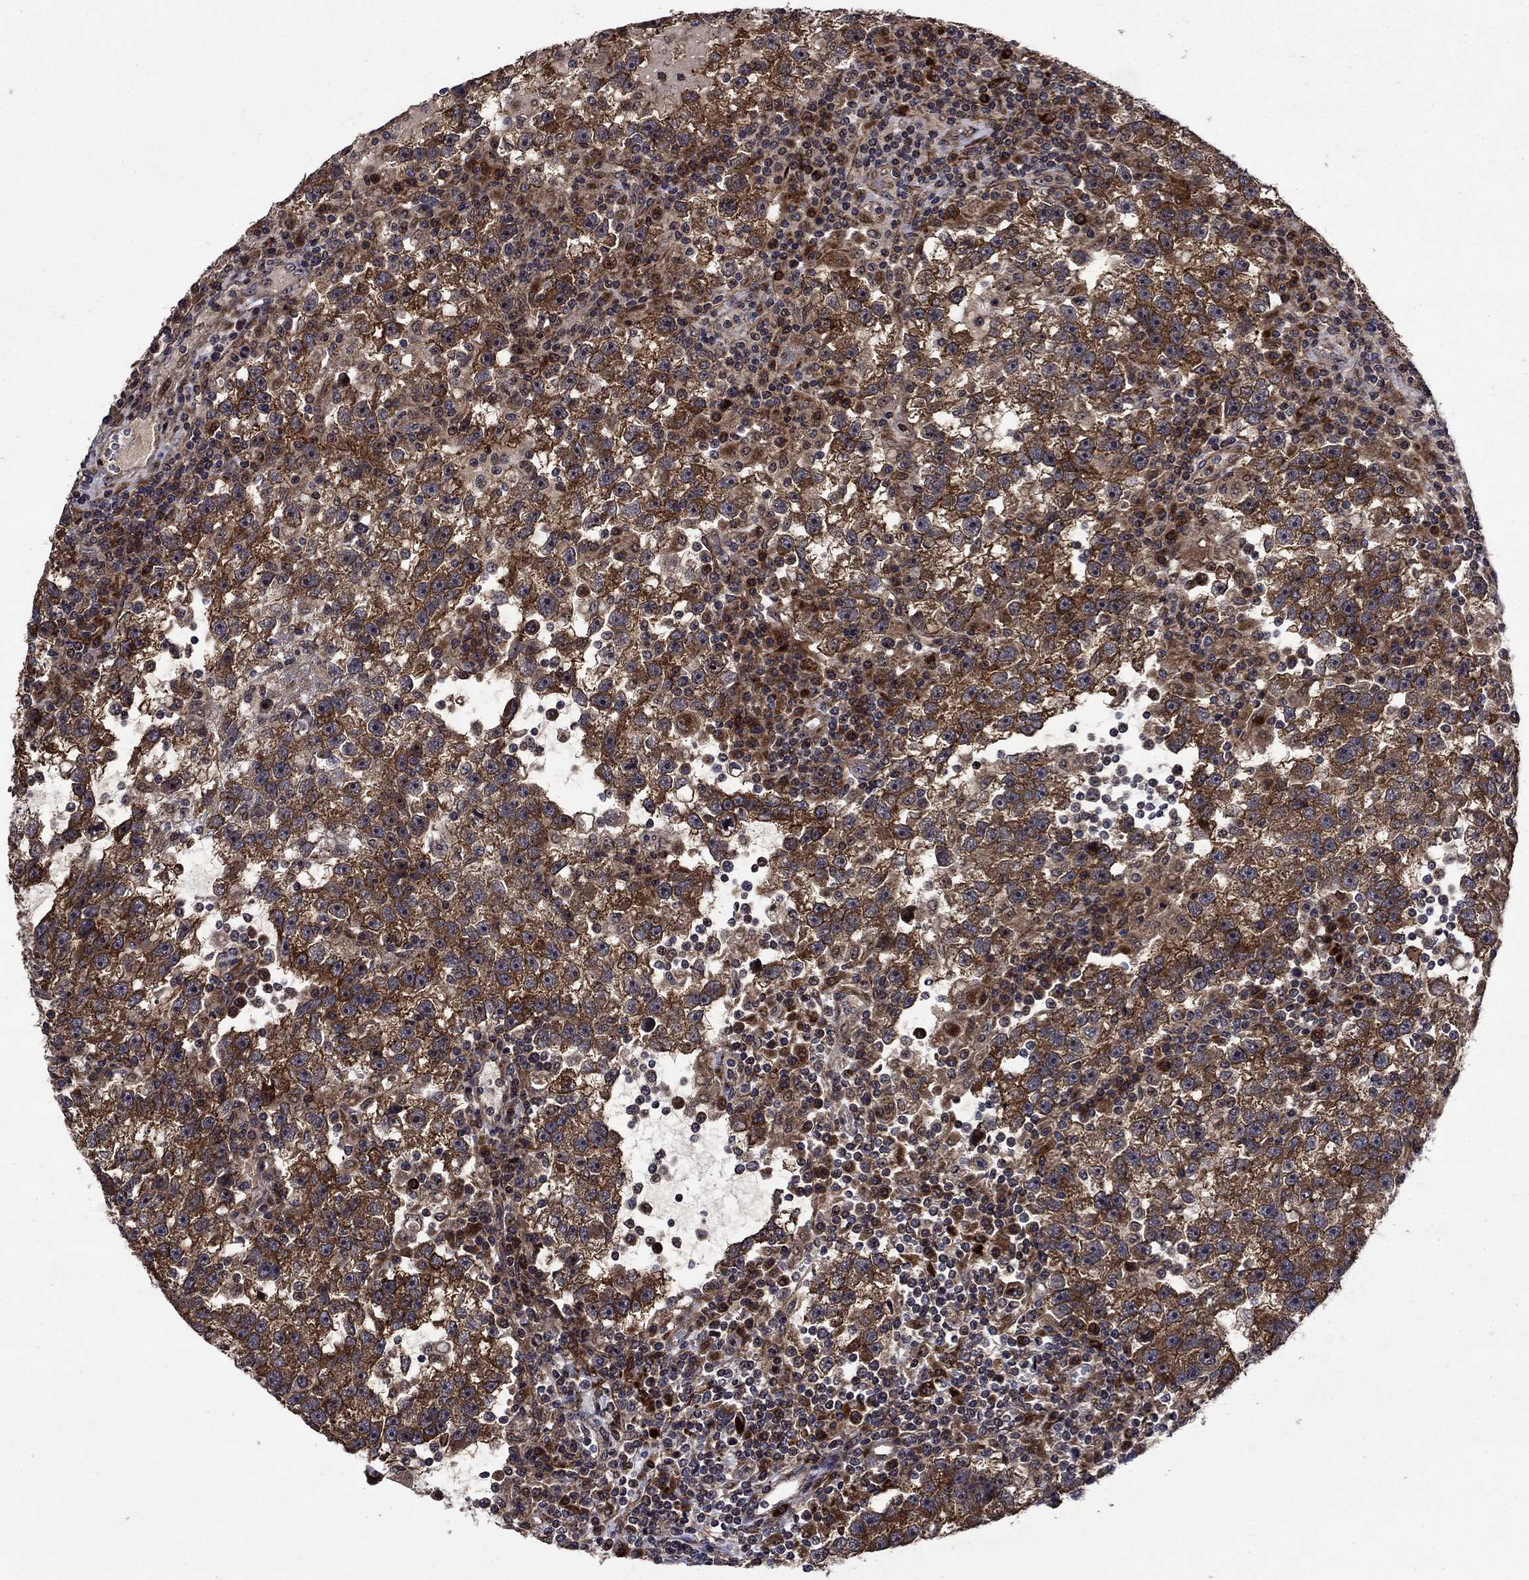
{"staining": {"intensity": "strong", "quantity": "25%-75%", "location": "cytoplasmic/membranous"}, "tissue": "testis cancer", "cell_type": "Tumor cells", "image_type": "cancer", "snomed": [{"axis": "morphology", "description": "Seminoma, NOS"}, {"axis": "topography", "description": "Testis"}], "caption": "Testis seminoma stained with DAB immunohistochemistry reveals high levels of strong cytoplasmic/membranous expression in about 25%-75% of tumor cells. (Brightfield microscopy of DAB IHC at high magnification).", "gene": "AGTPBP1", "patient": {"sex": "male", "age": 47}}